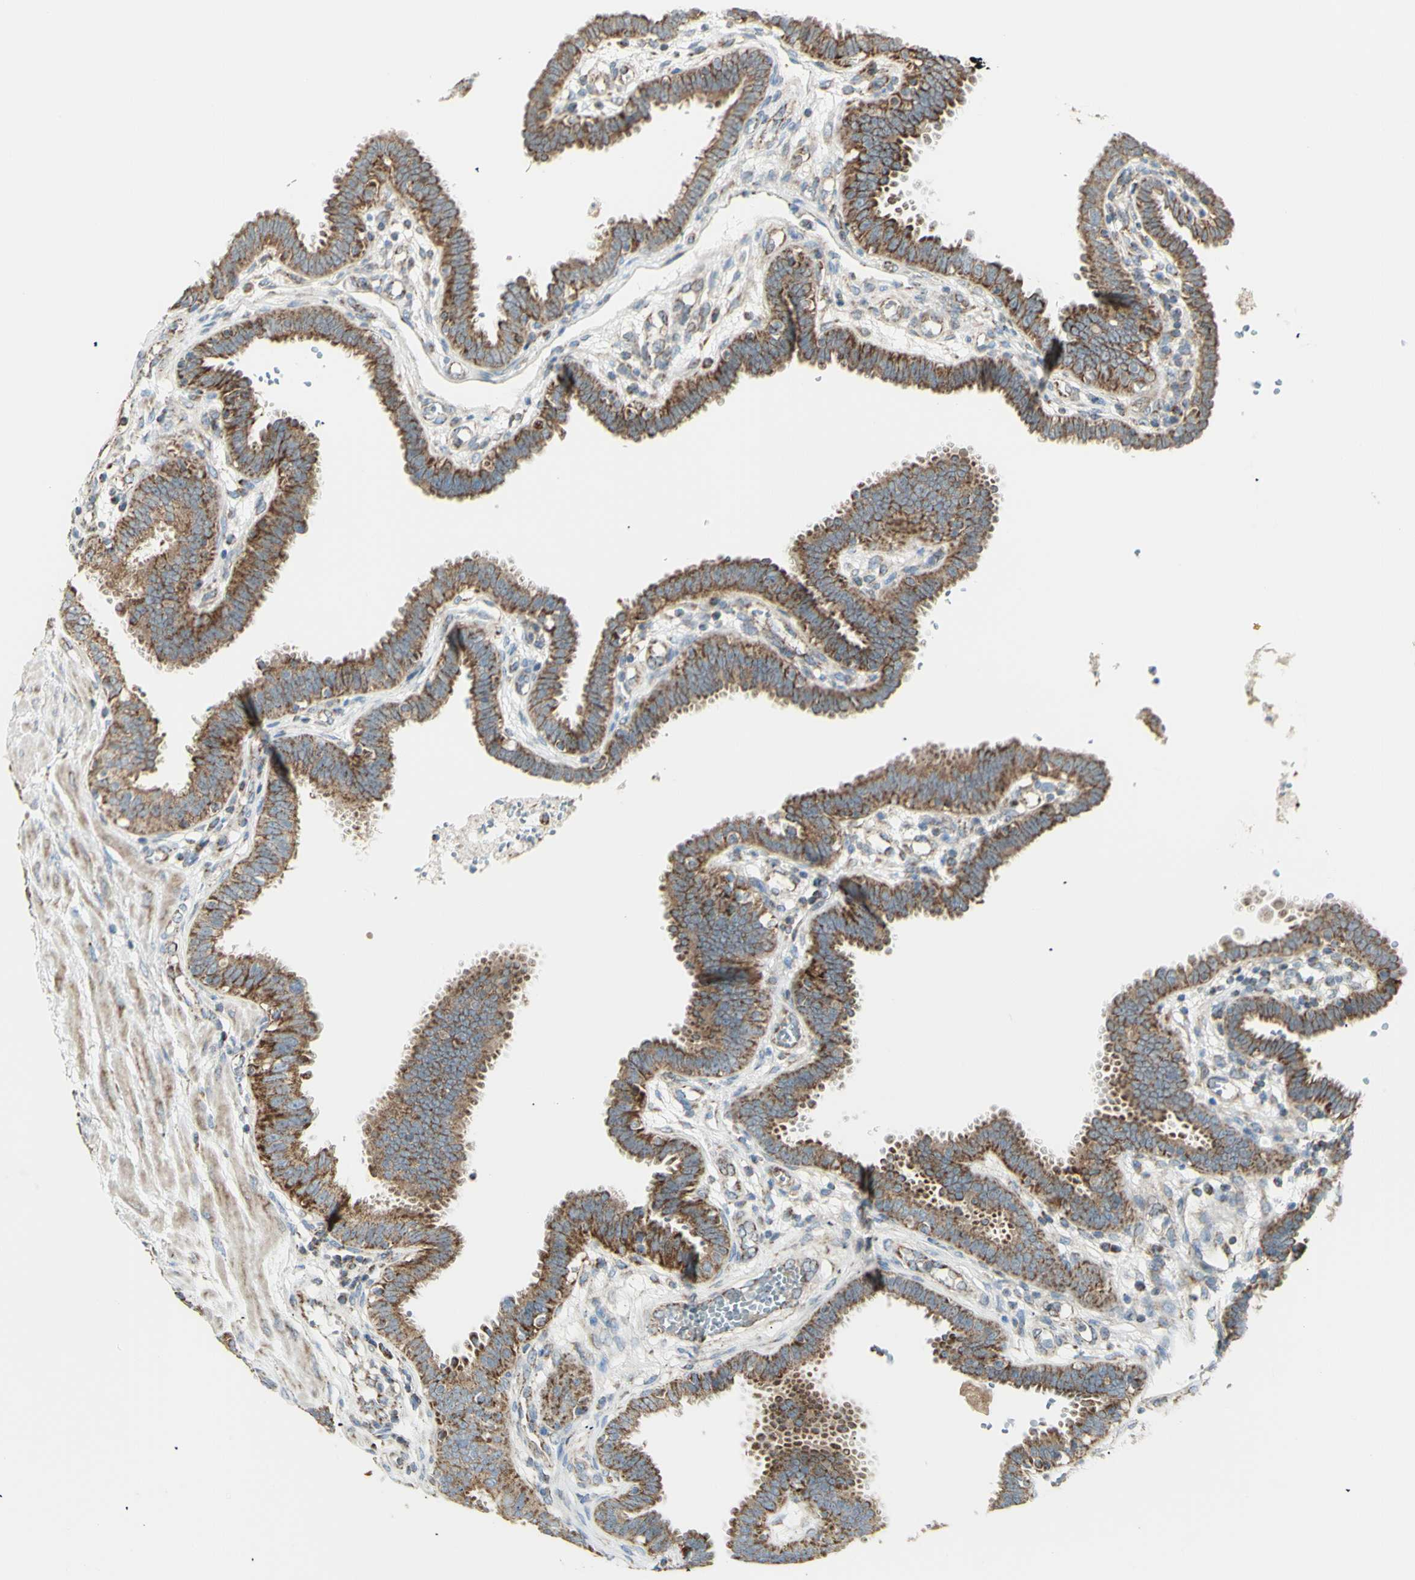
{"staining": {"intensity": "moderate", "quantity": ">75%", "location": "cytoplasmic/membranous"}, "tissue": "fallopian tube", "cell_type": "Glandular cells", "image_type": "normal", "snomed": [{"axis": "morphology", "description": "Normal tissue, NOS"}, {"axis": "topography", "description": "Fallopian tube"}], "caption": "Unremarkable fallopian tube displays moderate cytoplasmic/membranous expression in about >75% of glandular cells.", "gene": "LETM1", "patient": {"sex": "female", "age": 32}}